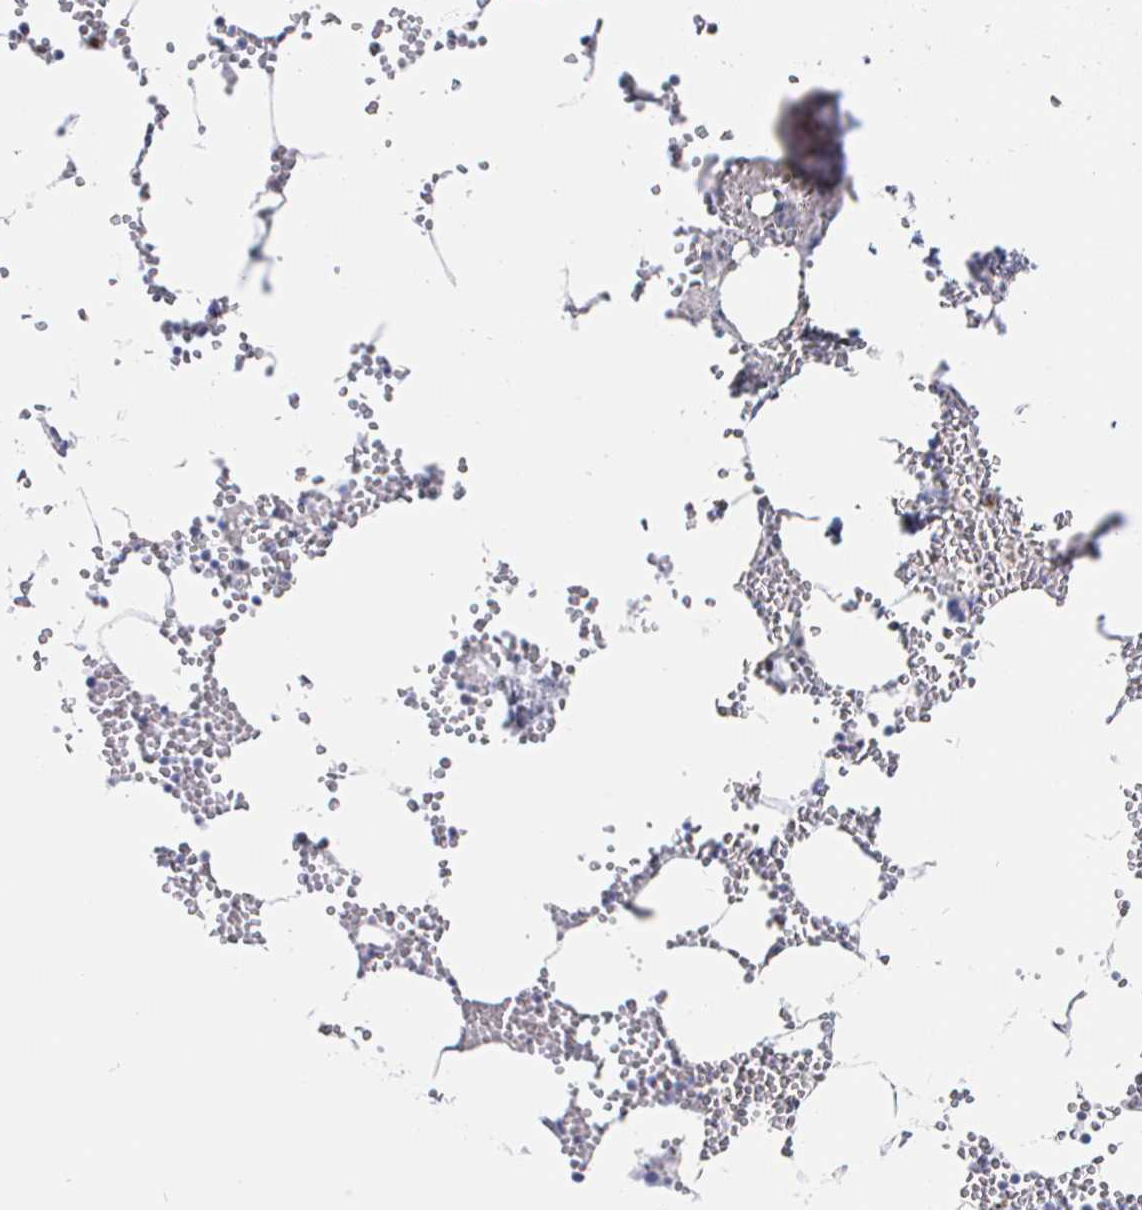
{"staining": {"intensity": "negative", "quantity": "none", "location": "none"}, "tissue": "bone marrow", "cell_type": "Hematopoietic cells", "image_type": "normal", "snomed": [{"axis": "morphology", "description": "Normal tissue, NOS"}, {"axis": "topography", "description": "Bone marrow"}], "caption": "Immunohistochemistry (IHC) of normal human bone marrow displays no expression in hematopoietic cells. (Stains: DAB immunohistochemistry with hematoxylin counter stain, Microscopy: brightfield microscopy at high magnification).", "gene": "LRRC23", "patient": {"sex": "male", "age": 54}}